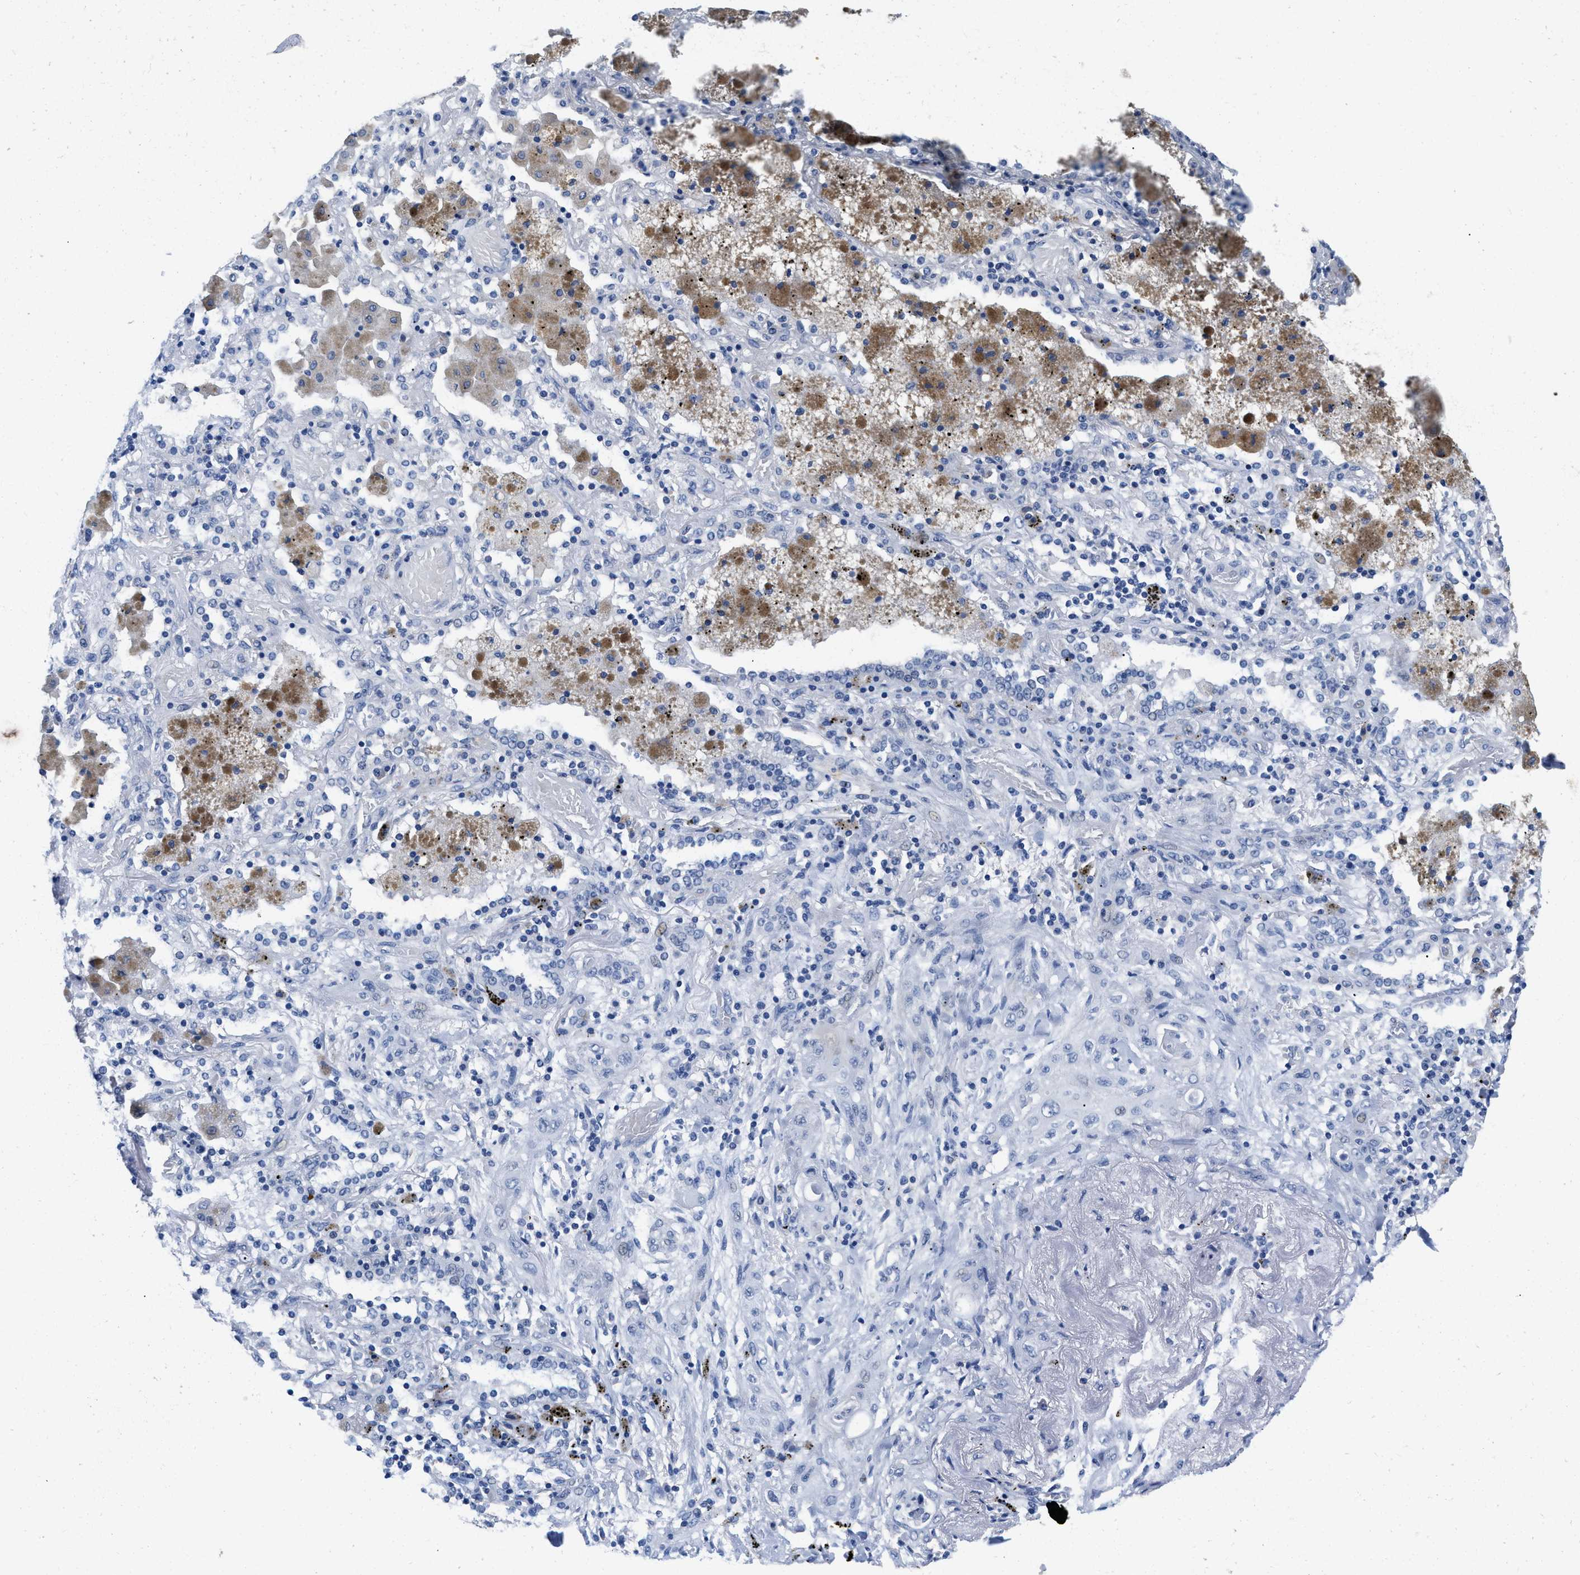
{"staining": {"intensity": "negative", "quantity": "none", "location": "none"}, "tissue": "lung cancer", "cell_type": "Tumor cells", "image_type": "cancer", "snomed": [{"axis": "morphology", "description": "Squamous cell carcinoma, NOS"}, {"axis": "topography", "description": "Lung"}], "caption": "Immunohistochemistry image of neoplastic tissue: human squamous cell carcinoma (lung) stained with DAB (3,3'-diaminobenzidine) reveals no significant protein staining in tumor cells. The staining was performed using DAB (3,3'-diaminobenzidine) to visualize the protein expression in brown, while the nuclei were stained in blue with hematoxylin (Magnification: 20x).", "gene": "PYY", "patient": {"sex": "female", "age": 47}}